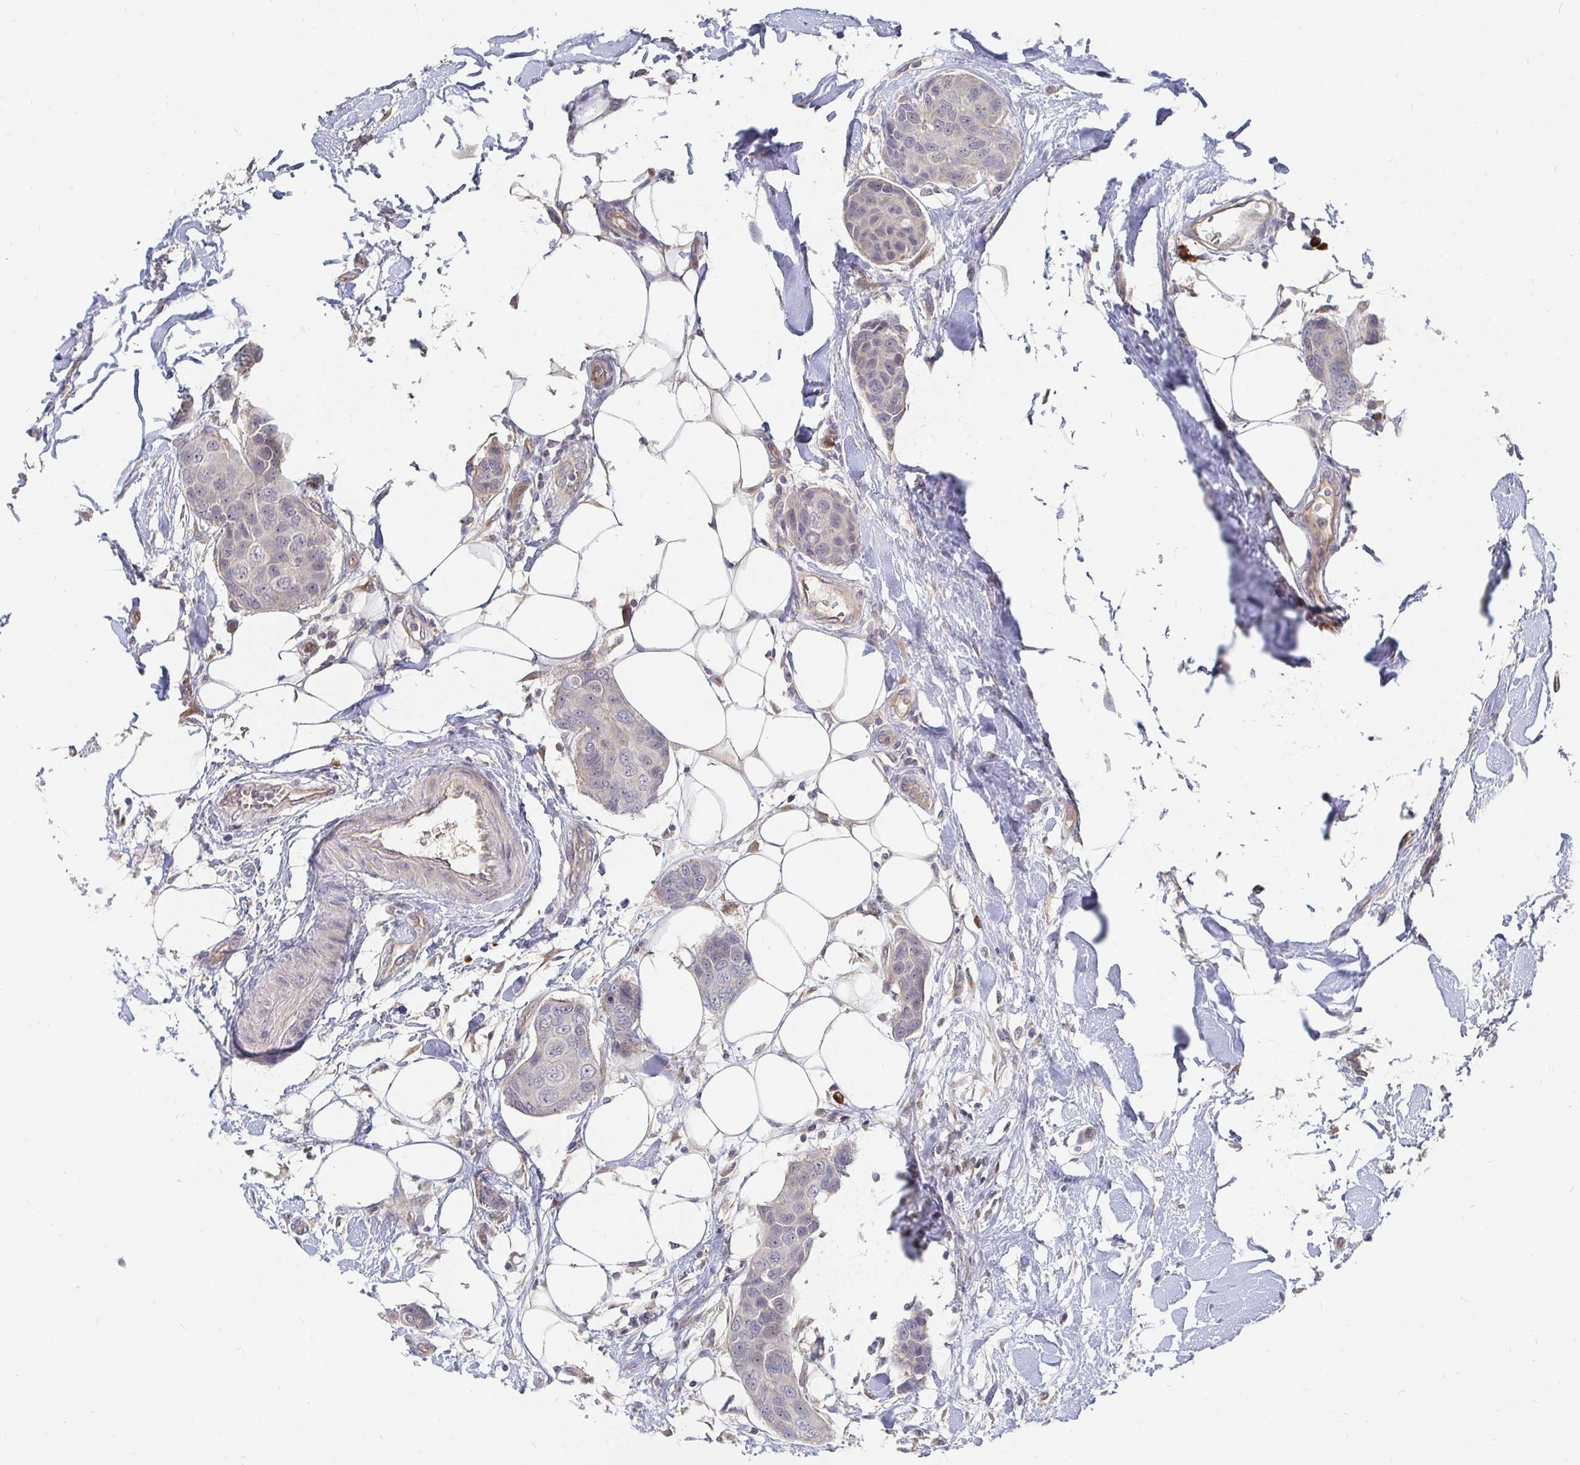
{"staining": {"intensity": "negative", "quantity": "none", "location": "none"}, "tissue": "breast cancer", "cell_type": "Tumor cells", "image_type": "cancer", "snomed": [{"axis": "morphology", "description": "Duct carcinoma"}, {"axis": "topography", "description": "Breast"}, {"axis": "topography", "description": "Lymph node"}], "caption": "Immunohistochemistry (IHC) image of neoplastic tissue: human breast cancer (intraductal carcinoma) stained with DAB demonstrates no significant protein staining in tumor cells.", "gene": "MEIS1", "patient": {"sex": "female", "age": 80}}